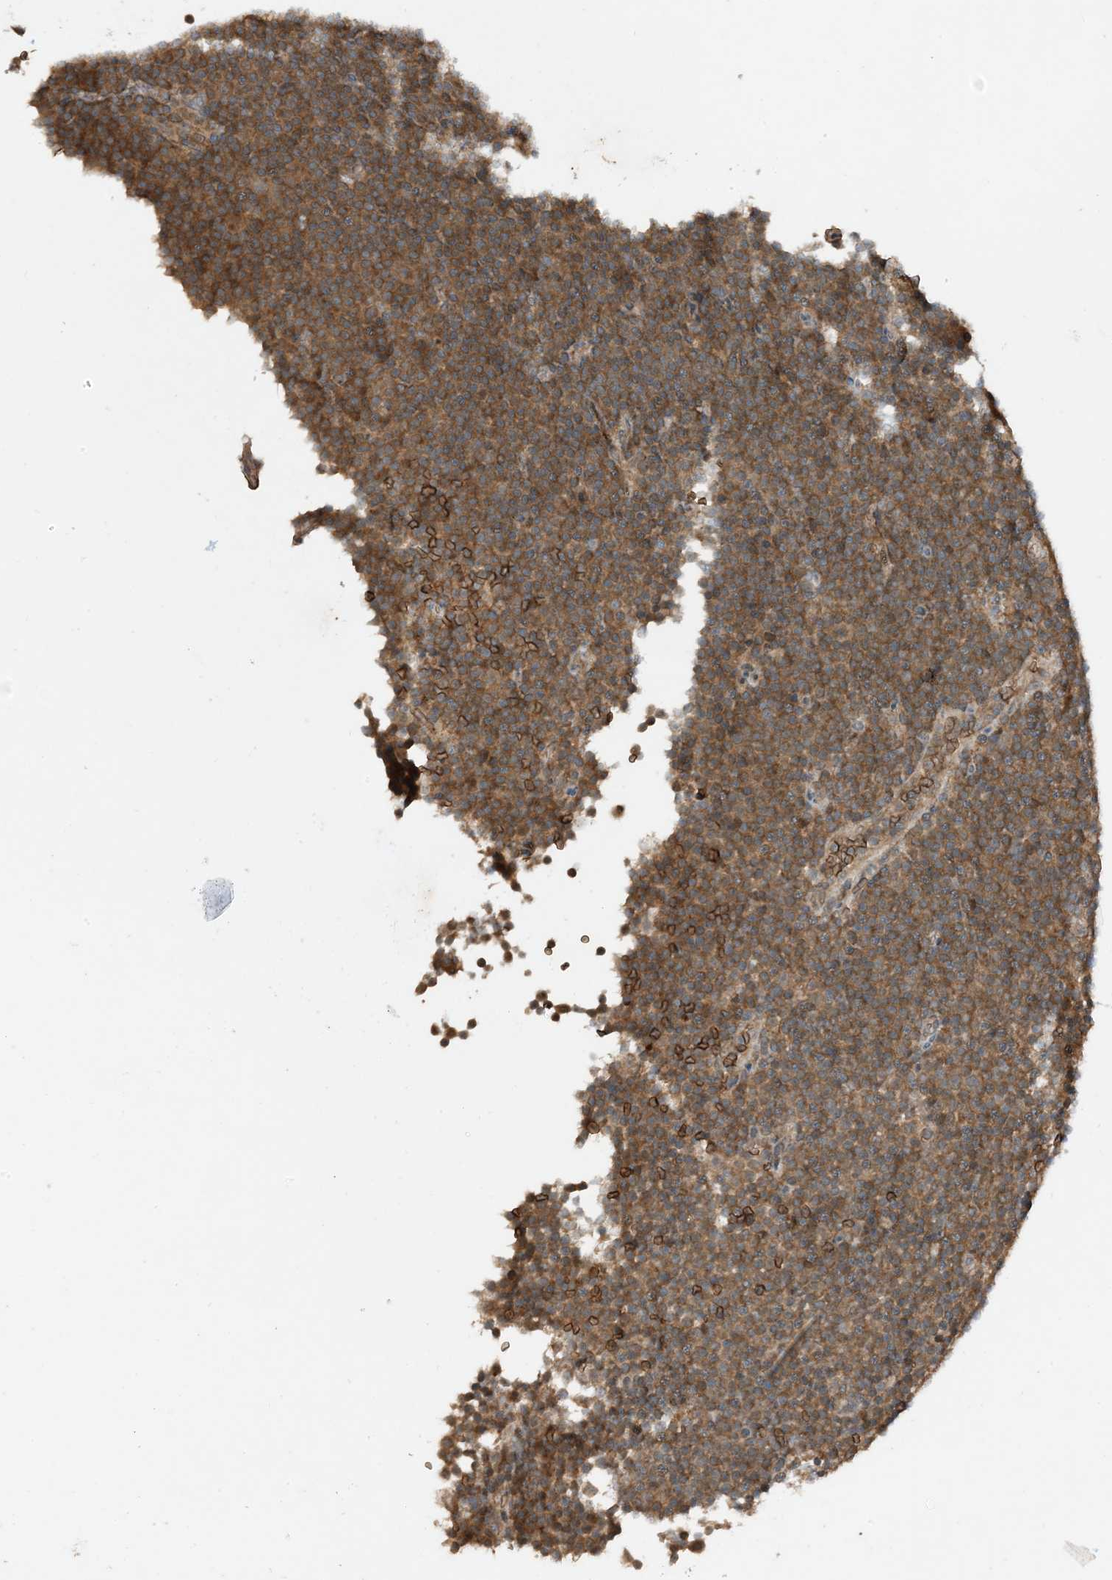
{"staining": {"intensity": "moderate", "quantity": ">75%", "location": "cytoplasmic/membranous"}, "tissue": "lymphoma", "cell_type": "Tumor cells", "image_type": "cancer", "snomed": [{"axis": "morphology", "description": "Malignant lymphoma, non-Hodgkin's type, Low grade"}, {"axis": "topography", "description": "Lymph node"}], "caption": "Immunohistochemistry (IHC) histopathology image of neoplastic tissue: lymphoma stained using IHC demonstrates medium levels of moderate protein expression localized specifically in the cytoplasmic/membranous of tumor cells, appearing as a cytoplasmic/membranous brown color.", "gene": "PUSL1", "patient": {"sex": "female", "age": 67}}